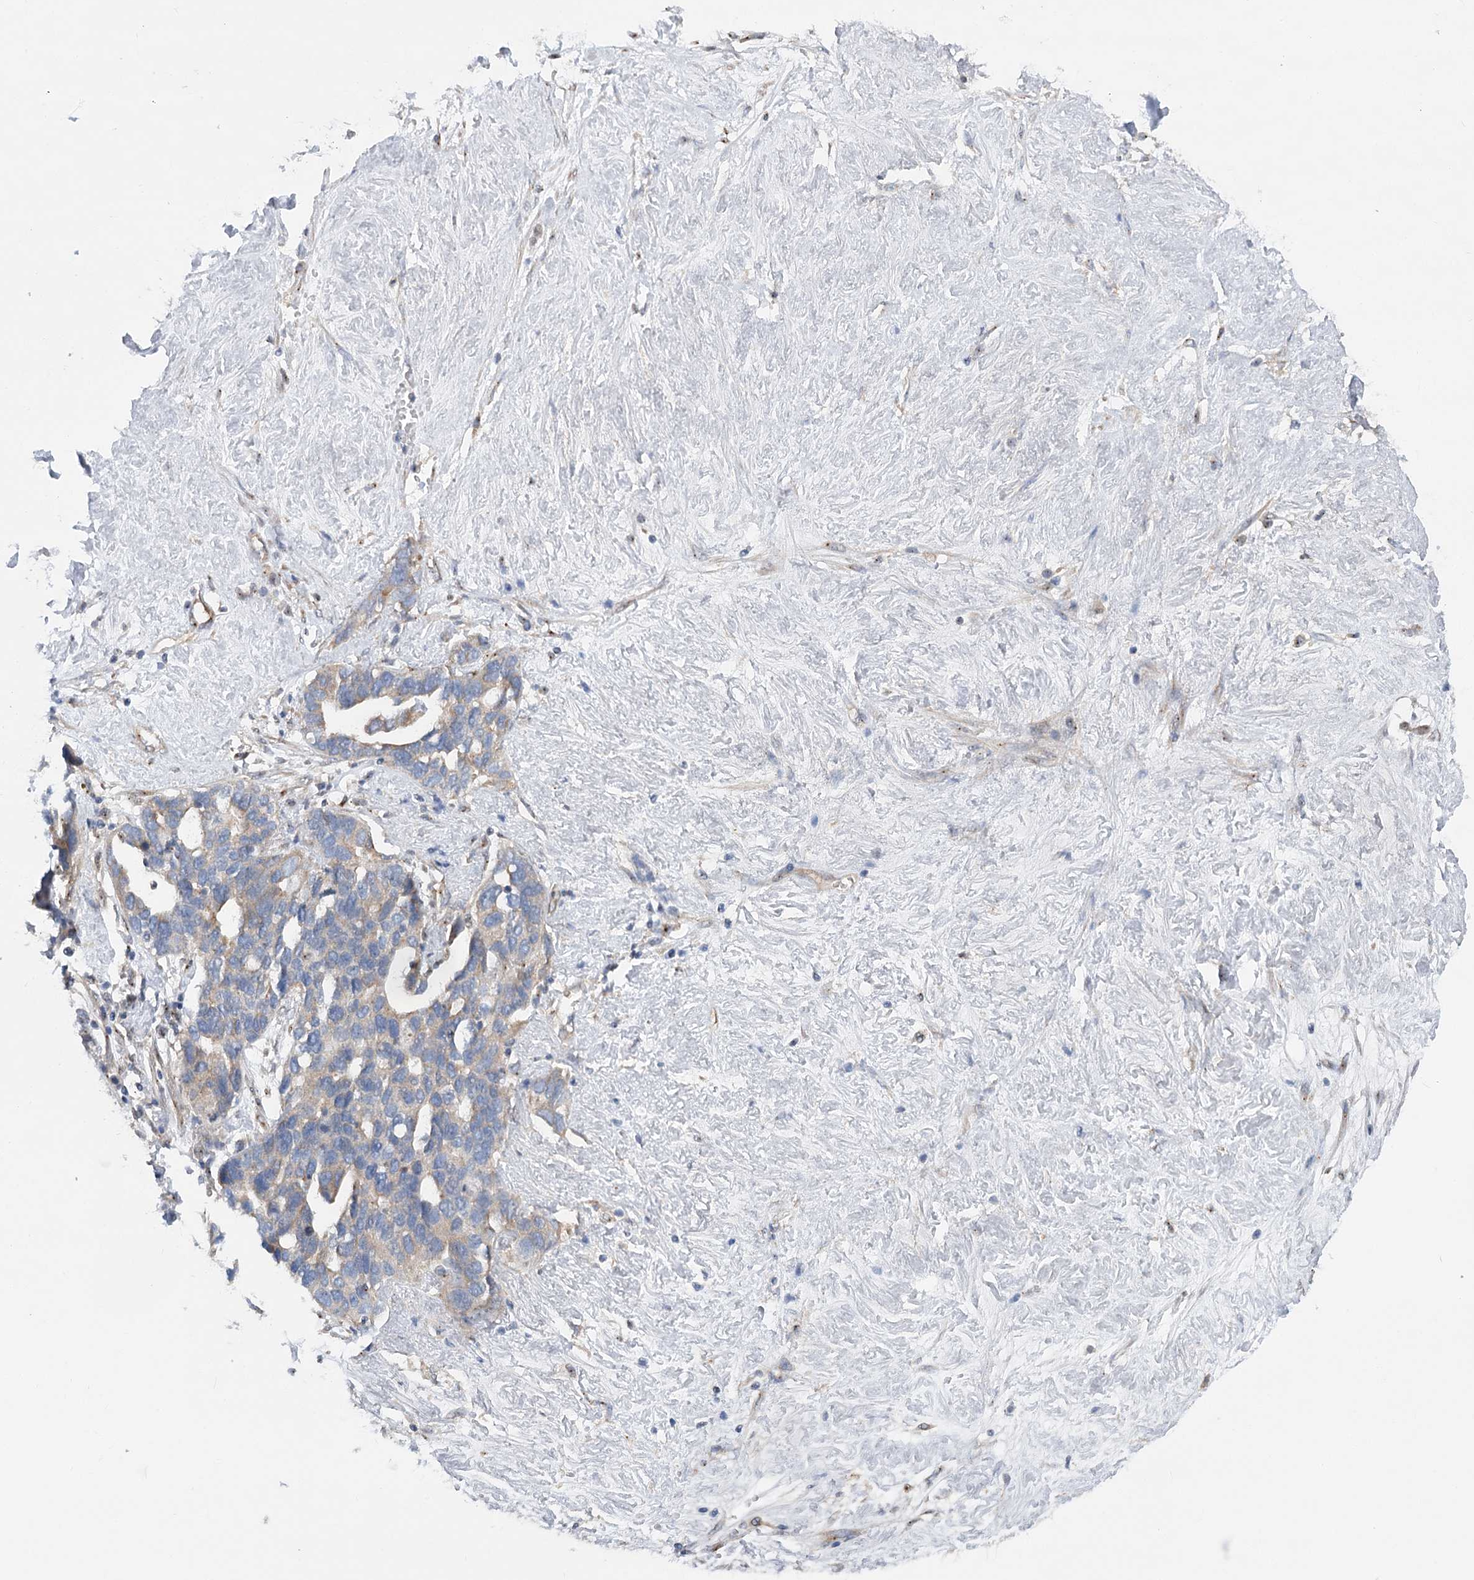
{"staining": {"intensity": "weak", "quantity": "25%-75%", "location": "cytoplasmic/membranous"}, "tissue": "ovarian cancer", "cell_type": "Tumor cells", "image_type": "cancer", "snomed": [{"axis": "morphology", "description": "Cystadenocarcinoma, serous, NOS"}, {"axis": "topography", "description": "Ovary"}], "caption": "The immunohistochemical stain highlights weak cytoplasmic/membranous expression in tumor cells of ovarian cancer (serous cystadenocarcinoma) tissue.", "gene": "SCN11A", "patient": {"sex": "female", "age": 54}}